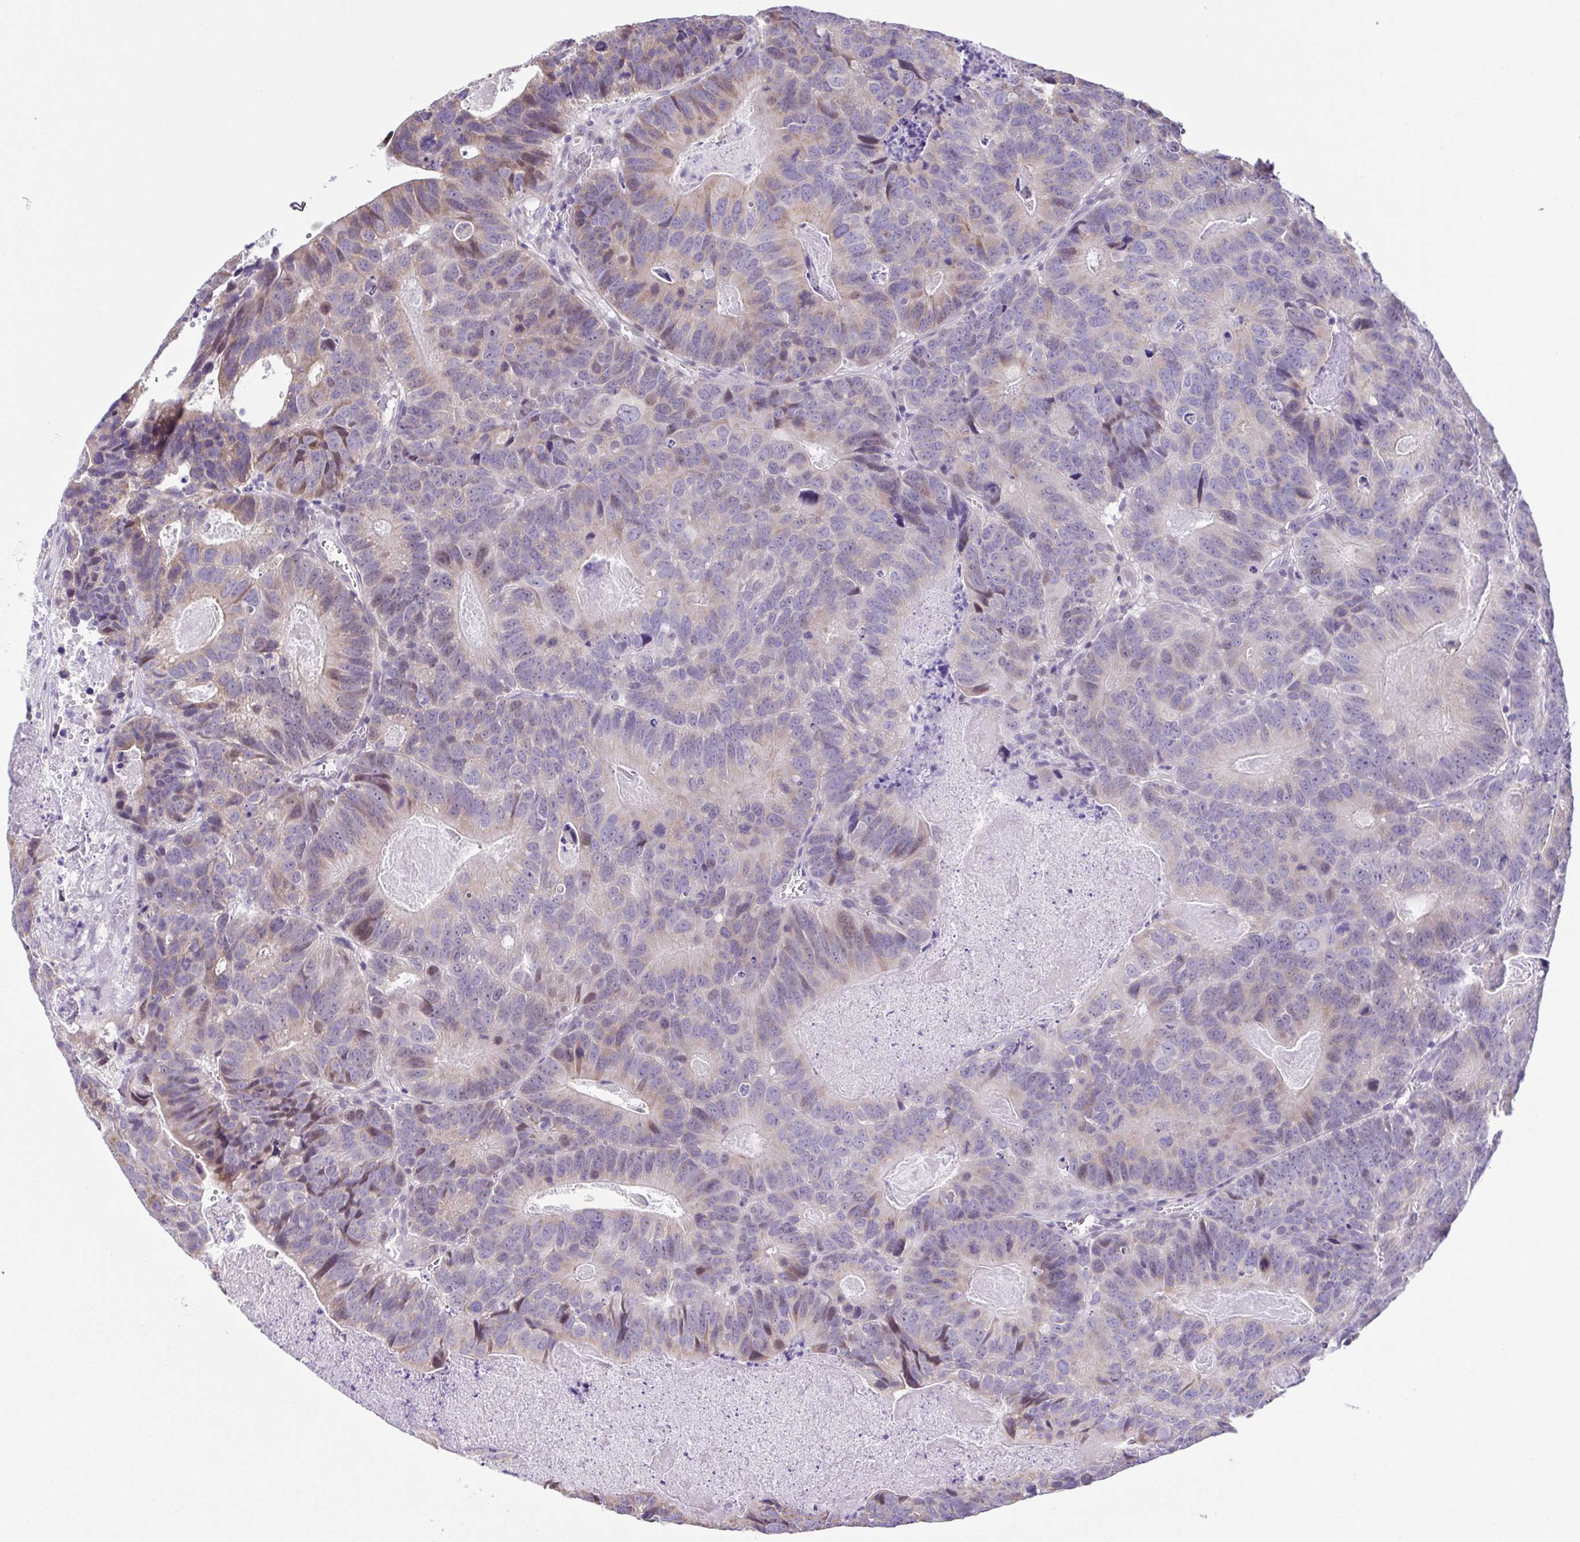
{"staining": {"intensity": "weak", "quantity": "<25%", "location": "cytoplasmic/membranous"}, "tissue": "head and neck cancer", "cell_type": "Tumor cells", "image_type": "cancer", "snomed": [{"axis": "morphology", "description": "Adenocarcinoma, NOS"}, {"axis": "topography", "description": "Head-Neck"}], "caption": "Histopathology image shows no protein expression in tumor cells of head and neck cancer (adenocarcinoma) tissue. (Brightfield microscopy of DAB (3,3'-diaminobenzidine) immunohistochemistry at high magnification).", "gene": "TGM3", "patient": {"sex": "male", "age": 62}}